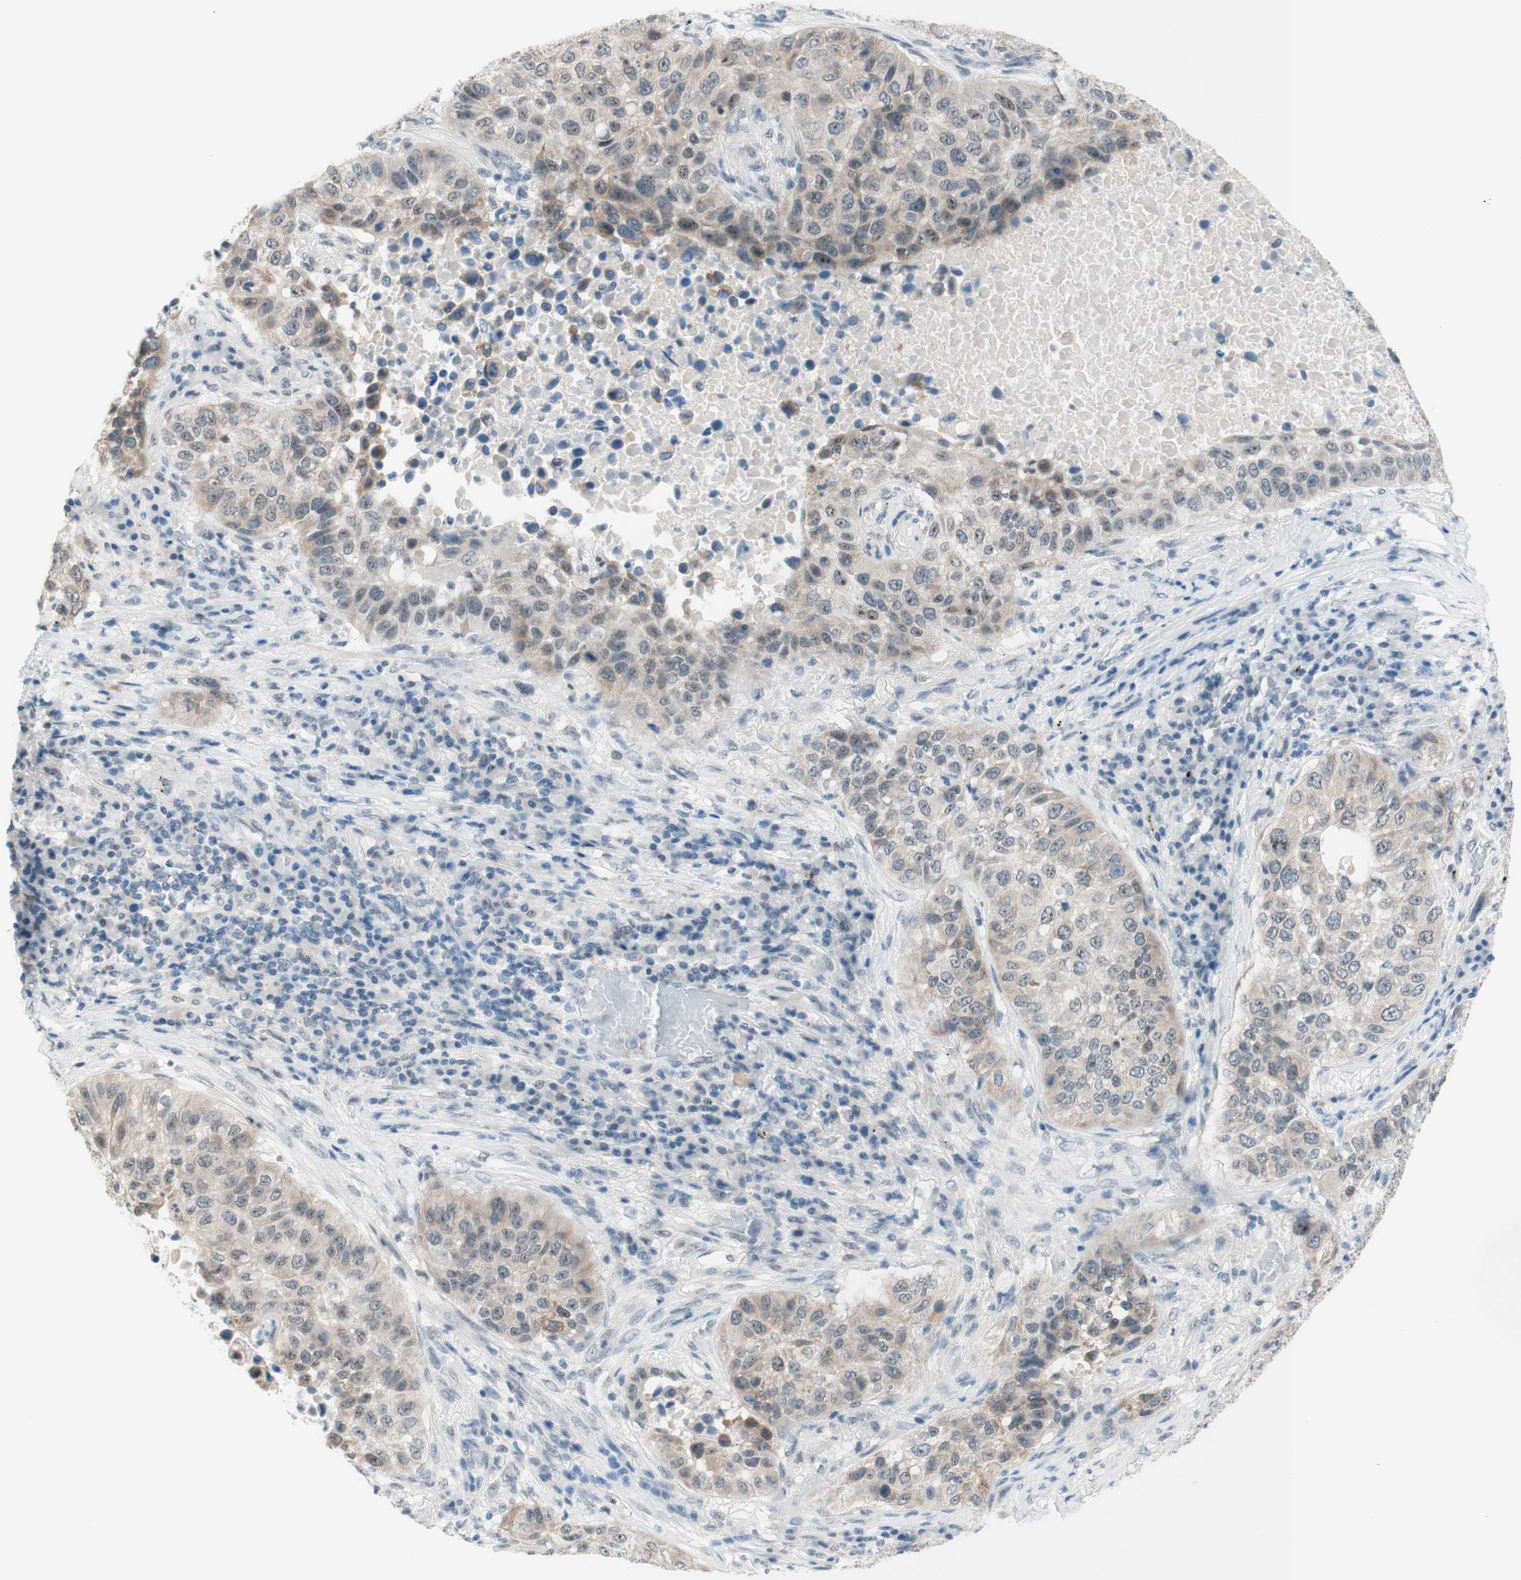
{"staining": {"intensity": "weak", "quantity": "25%-75%", "location": "cytoplasmic/membranous,nuclear"}, "tissue": "lung cancer", "cell_type": "Tumor cells", "image_type": "cancer", "snomed": [{"axis": "morphology", "description": "Squamous cell carcinoma, NOS"}, {"axis": "topography", "description": "Lung"}], "caption": "A high-resolution histopathology image shows IHC staining of lung cancer (squamous cell carcinoma), which exhibits weak cytoplasmic/membranous and nuclear staining in about 25%-75% of tumor cells. Using DAB (3,3'-diaminobenzidine) (brown) and hematoxylin (blue) stains, captured at high magnification using brightfield microscopy.", "gene": "JPH1", "patient": {"sex": "male", "age": 57}}